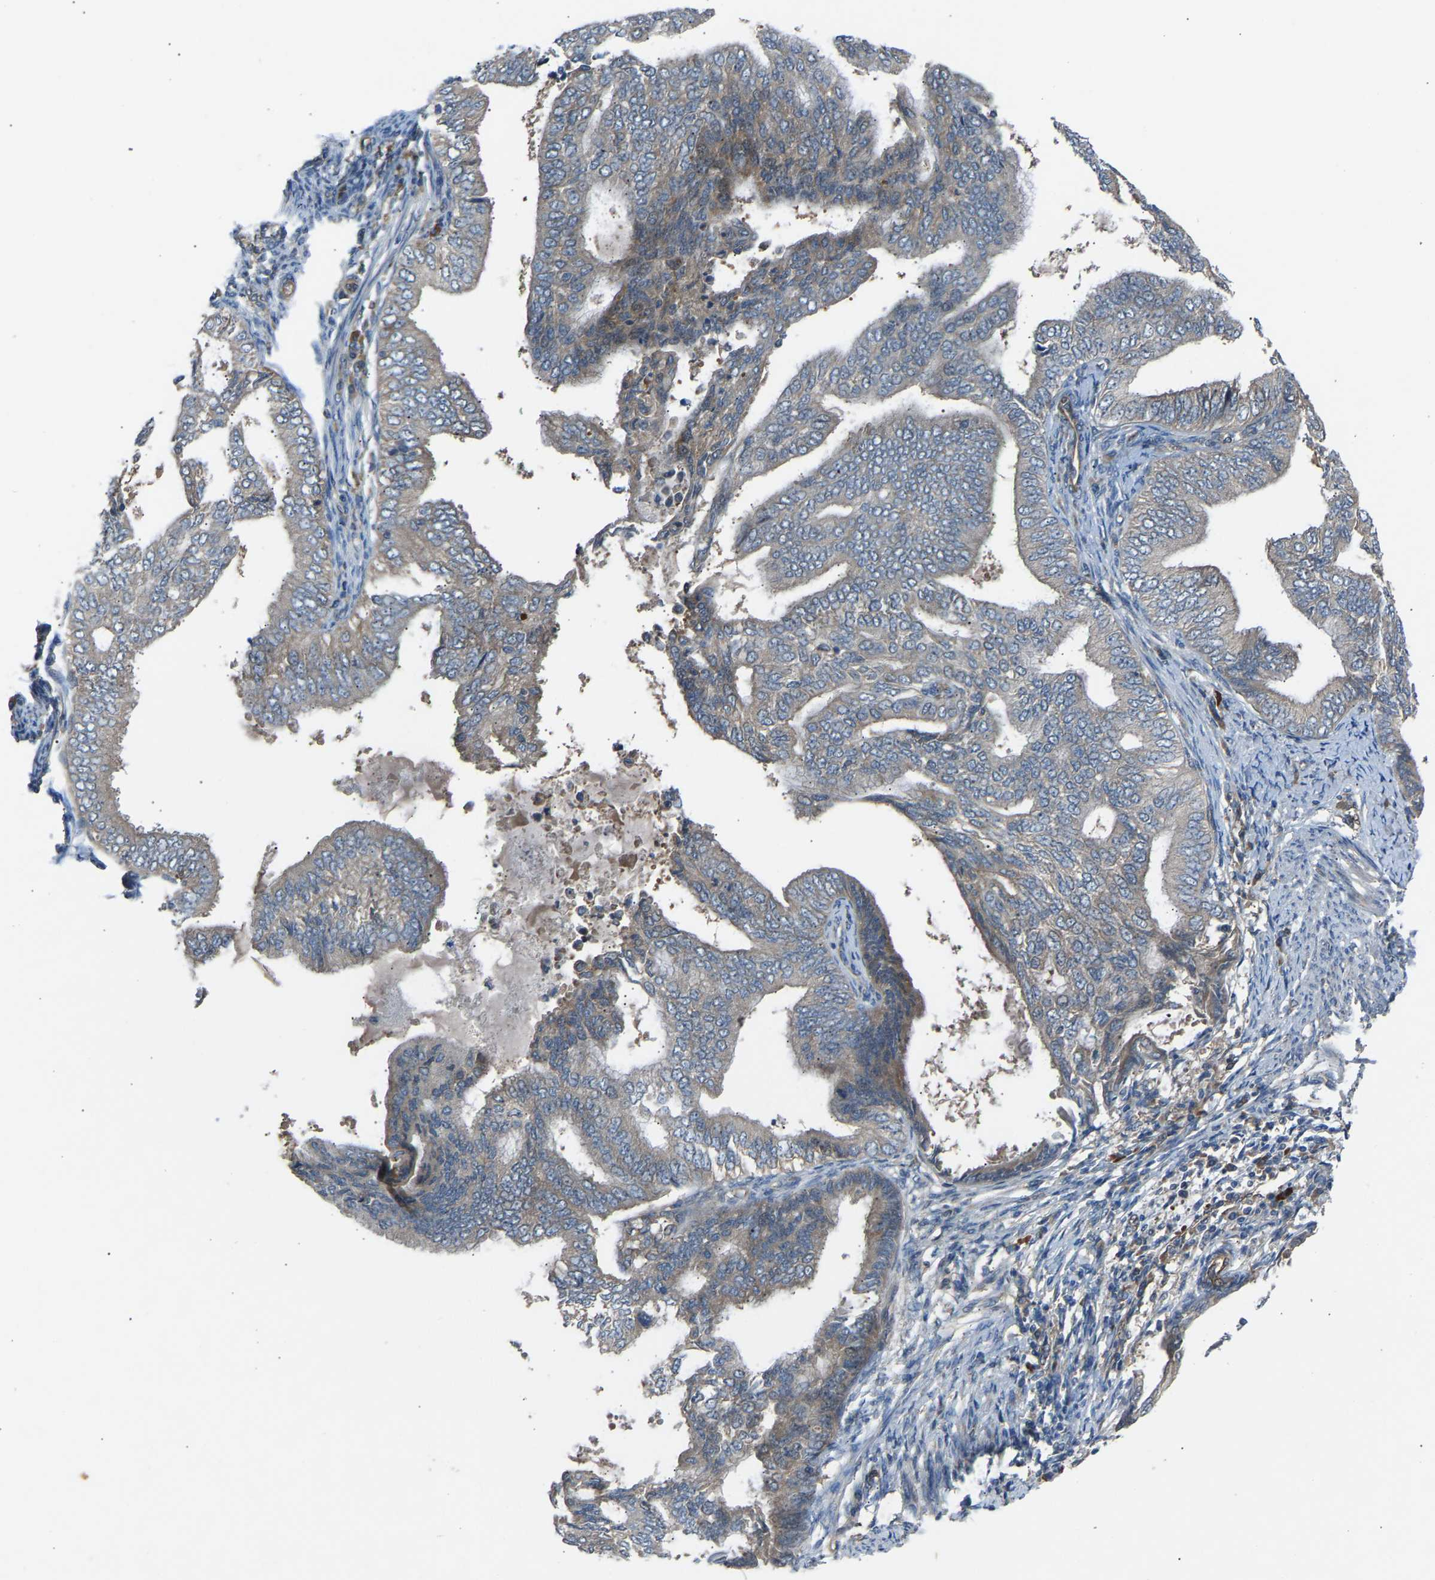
{"staining": {"intensity": "negative", "quantity": "none", "location": "none"}, "tissue": "endometrial cancer", "cell_type": "Tumor cells", "image_type": "cancer", "snomed": [{"axis": "morphology", "description": "Adenocarcinoma, NOS"}, {"axis": "topography", "description": "Endometrium"}], "caption": "Tumor cells are negative for brown protein staining in adenocarcinoma (endometrial). (DAB immunohistochemistry, high magnification).", "gene": "GAS2L1", "patient": {"sex": "female", "age": 58}}